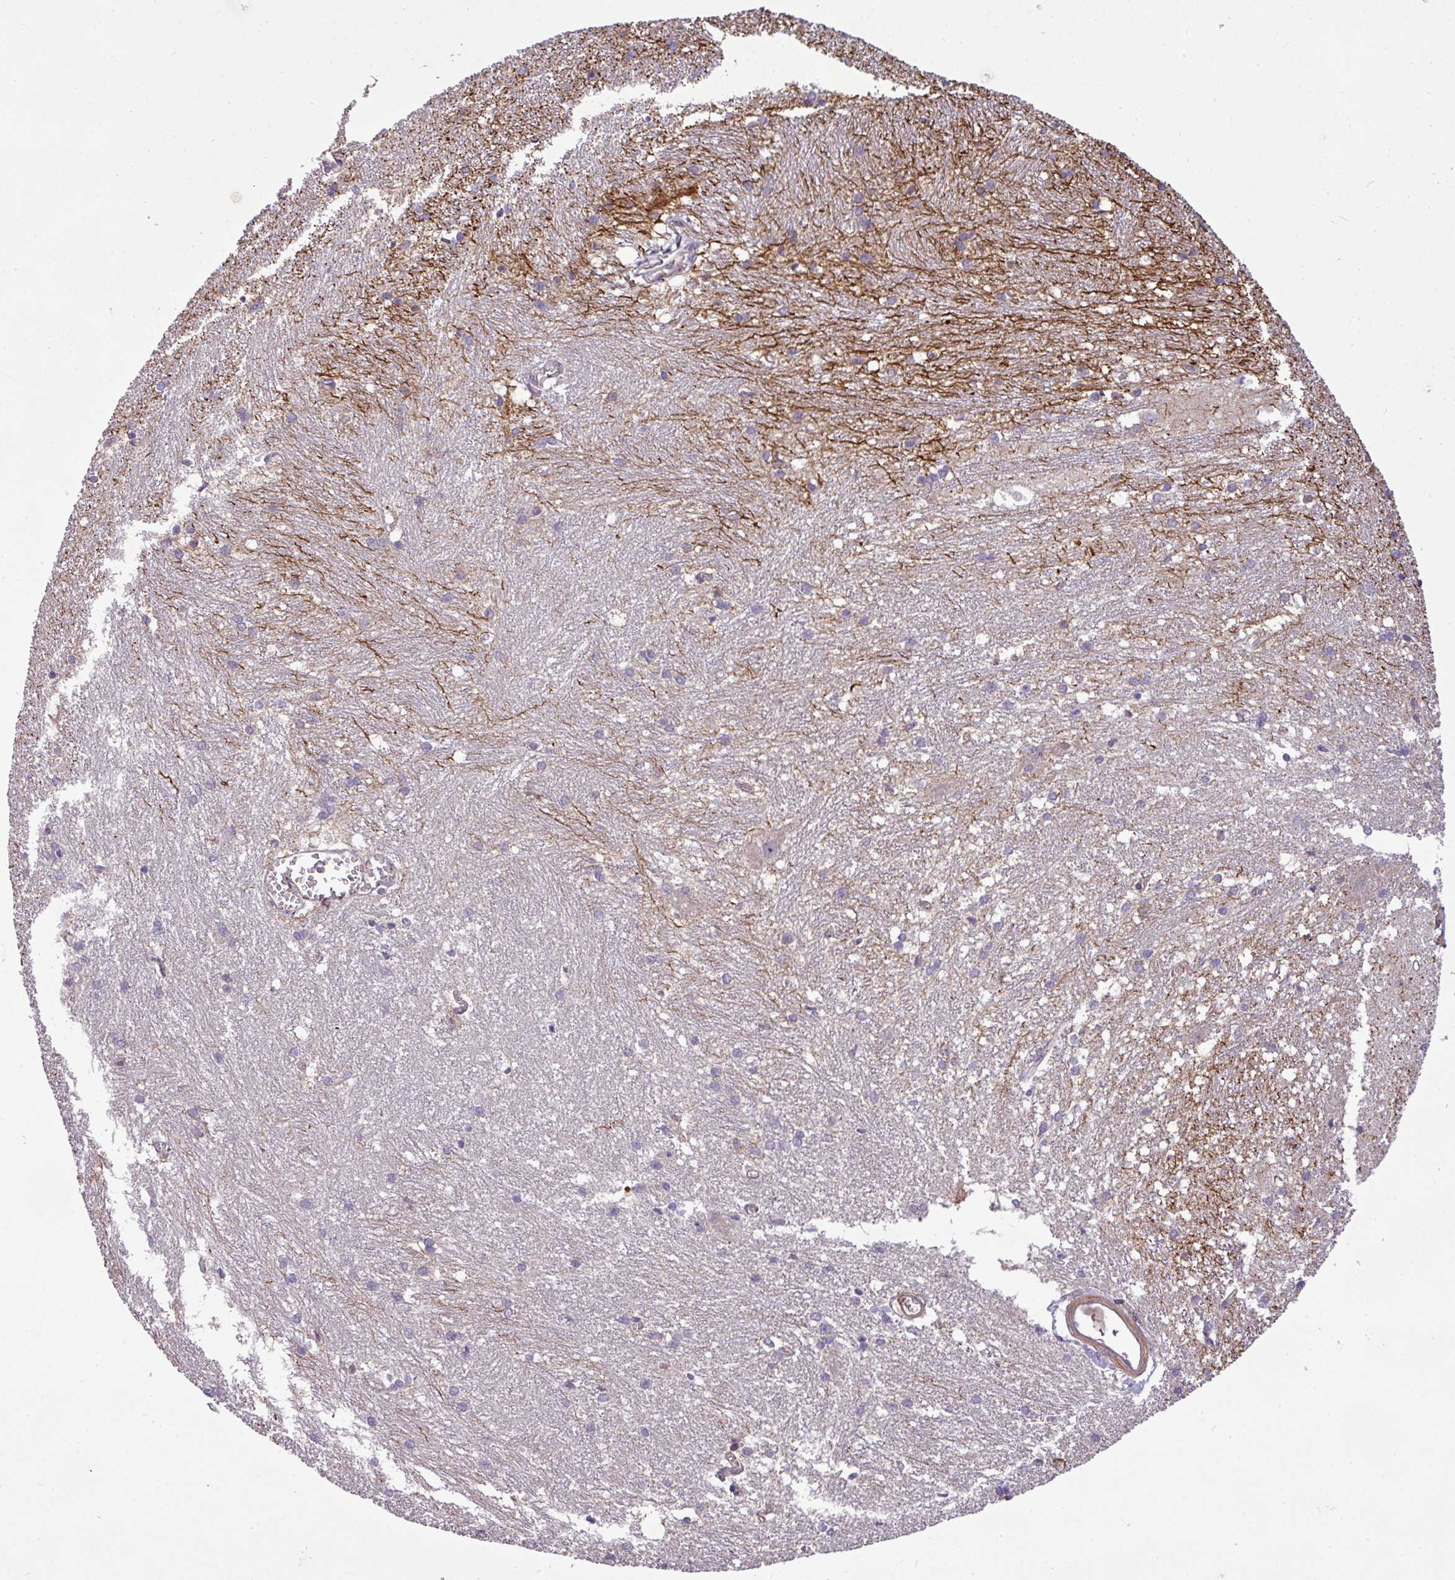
{"staining": {"intensity": "weak", "quantity": "<25%", "location": "cytoplasmic/membranous"}, "tissue": "caudate", "cell_type": "Glial cells", "image_type": "normal", "snomed": [{"axis": "morphology", "description": "Normal tissue, NOS"}, {"axis": "topography", "description": "Lateral ventricle wall"}], "caption": "This photomicrograph is of unremarkable caudate stained with immunohistochemistry to label a protein in brown with the nuclei are counter-stained blue. There is no expression in glial cells. (IHC, brightfield microscopy, high magnification).", "gene": "ZNF35", "patient": {"sex": "male", "age": 37}}